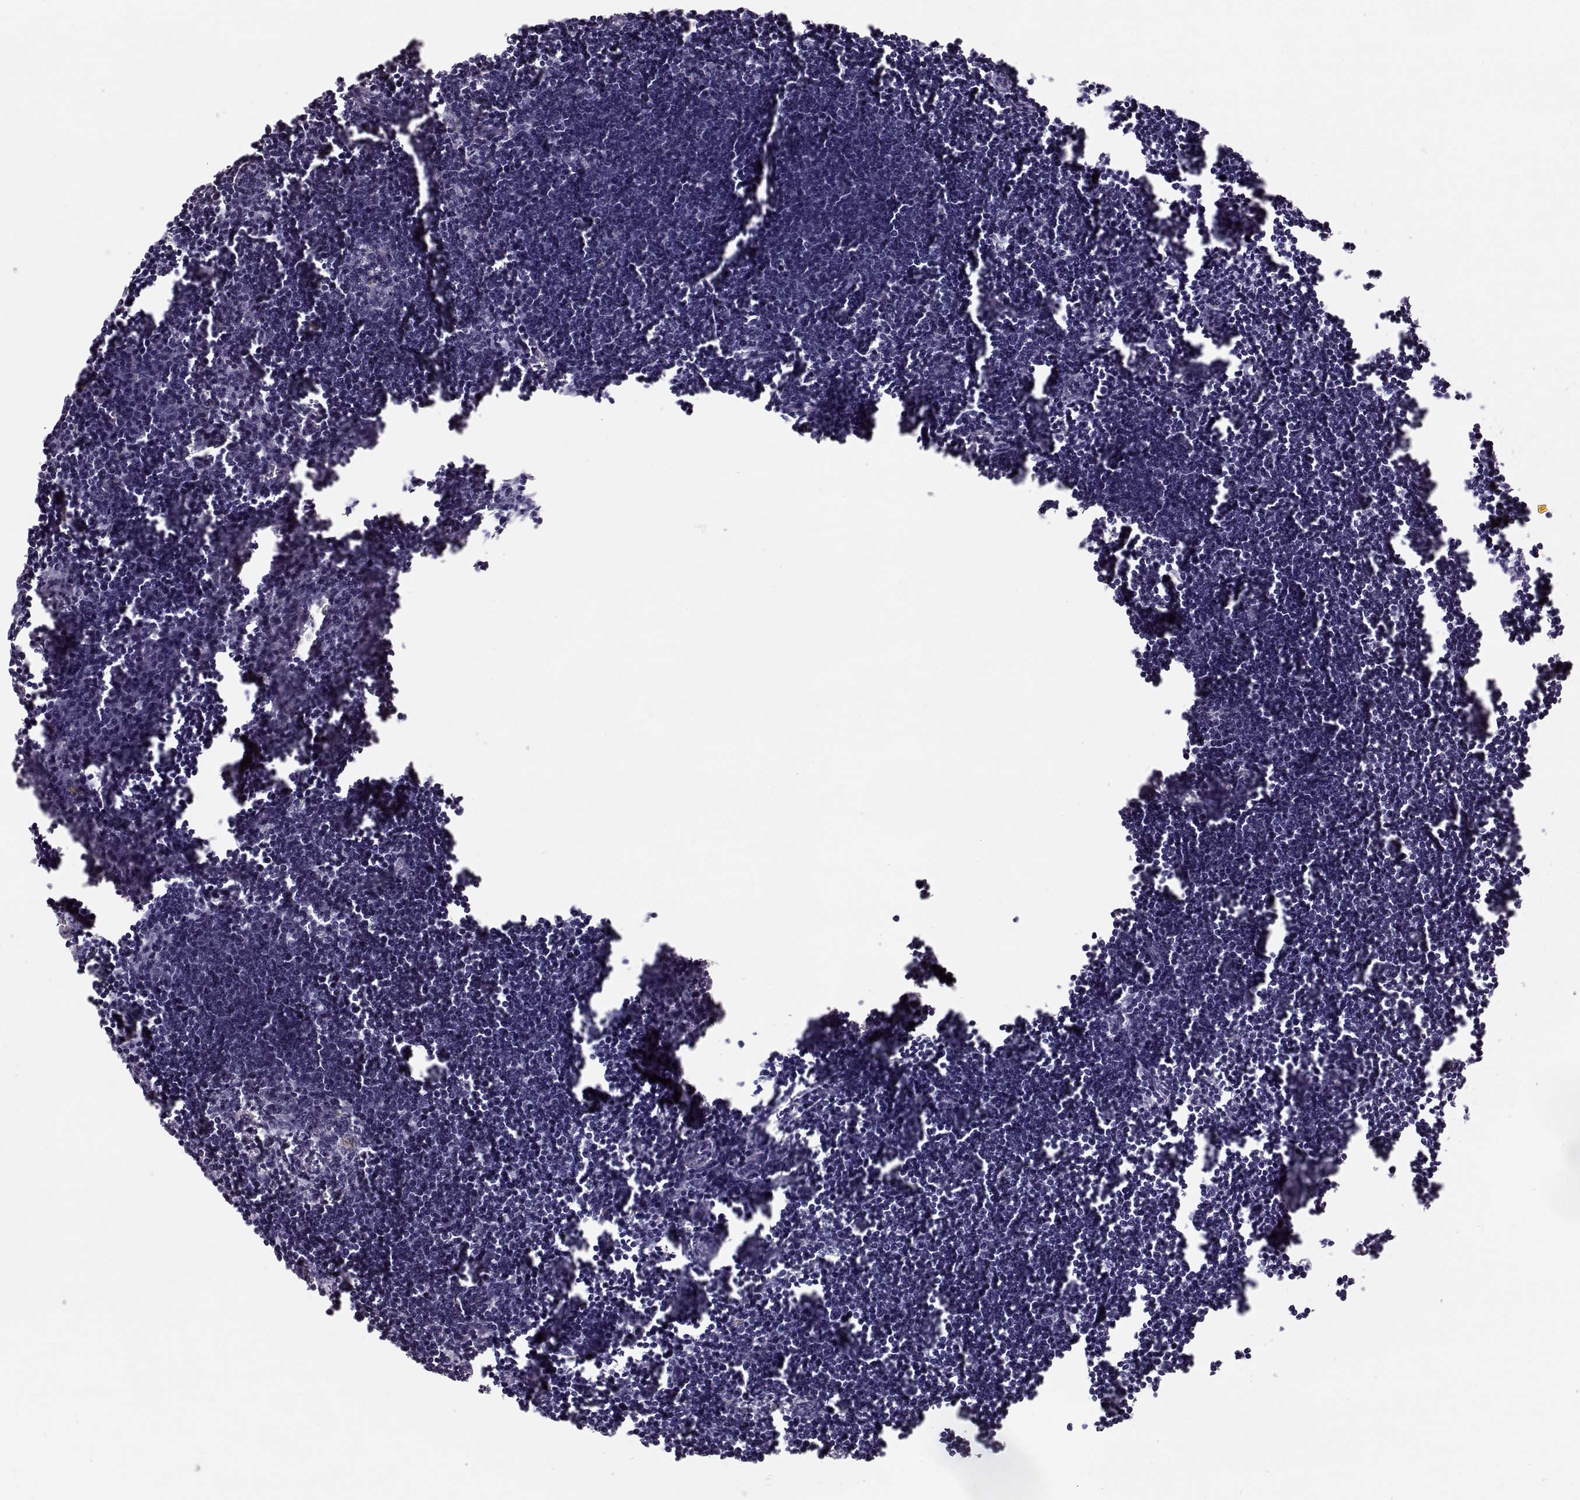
{"staining": {"intensity": "negative", "quantity": "none", "location": "none"}, "tissue": "lymph node", "cell_type": "Germinal center cells", "image_type": "normal", "snomed": [{"axis": "morphology", "description": "Normal tissue, NOS"}, {"axis": "topography", "description": "Lymph node"}], "caption": "A histopathology image of lymph node stained for a protein displays no brown staining in germinal center cells. (DAB IHC visualized using brightfield microscopy, high magnification).", "gene": "BFSP2", "patient": {"sex": "male", "age": 55}}